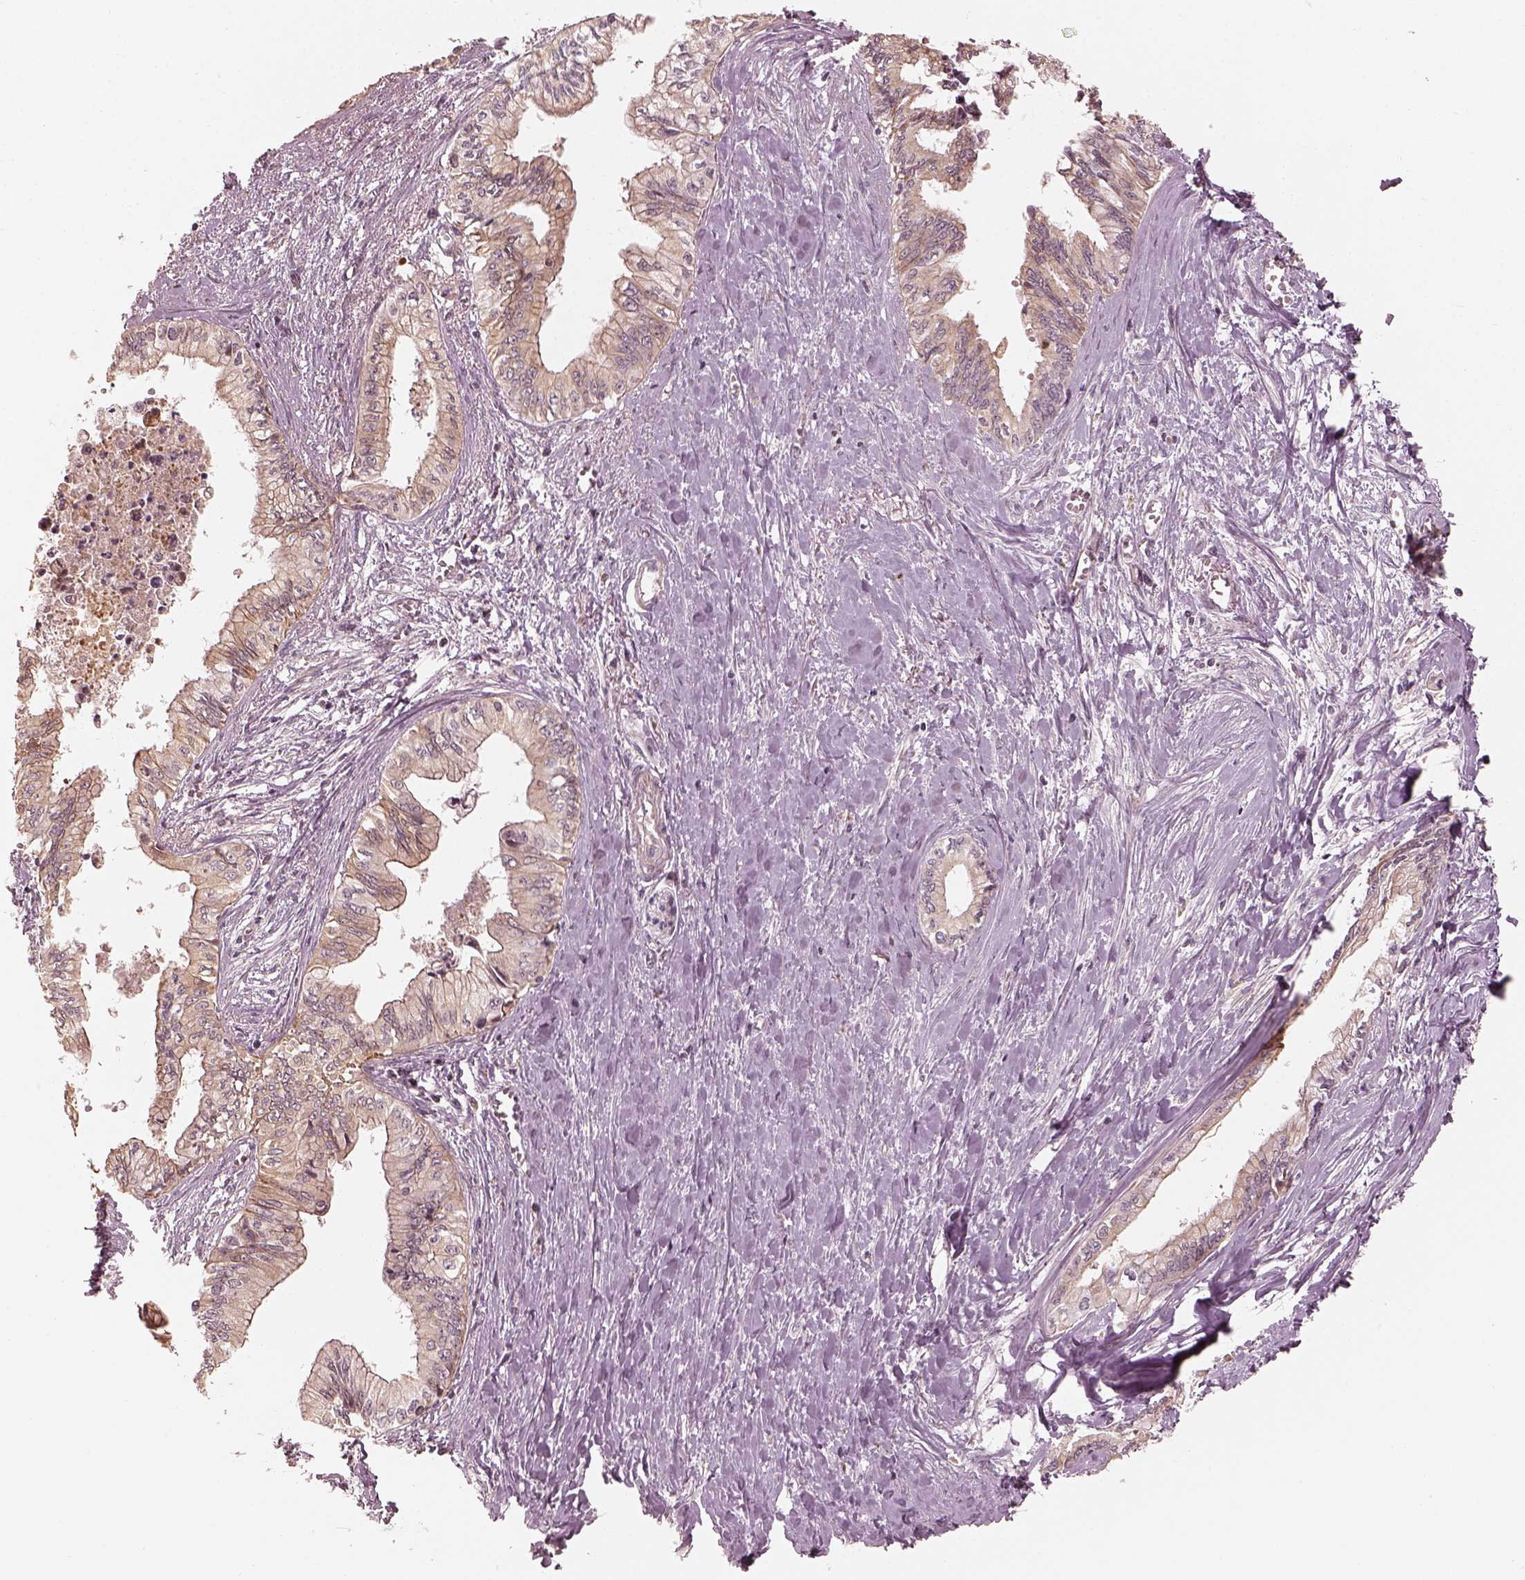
{"staining": {"intensity": "weak", "quantity": "25%-75%", "location": "cytoplasmic/membranous"}, "tissue": "pancreatic cancer", "cell_type": "Tumor cells", "image_type": "cancer", "snomed": [{"axis": "morphology", "description": "Adenocarcinoma, NOS"}, {"axis": "topography", "description": "Pancreas"}], "caption": "High-power microscopy captured an IHC micrograph of pancreatic cancer, revealing weak cytoplasmic/membranous positivity in approximately 25%-75% of tumor cells.", "gene": "SLC25A46", "patient": {"sex": "female", "age": 61}}